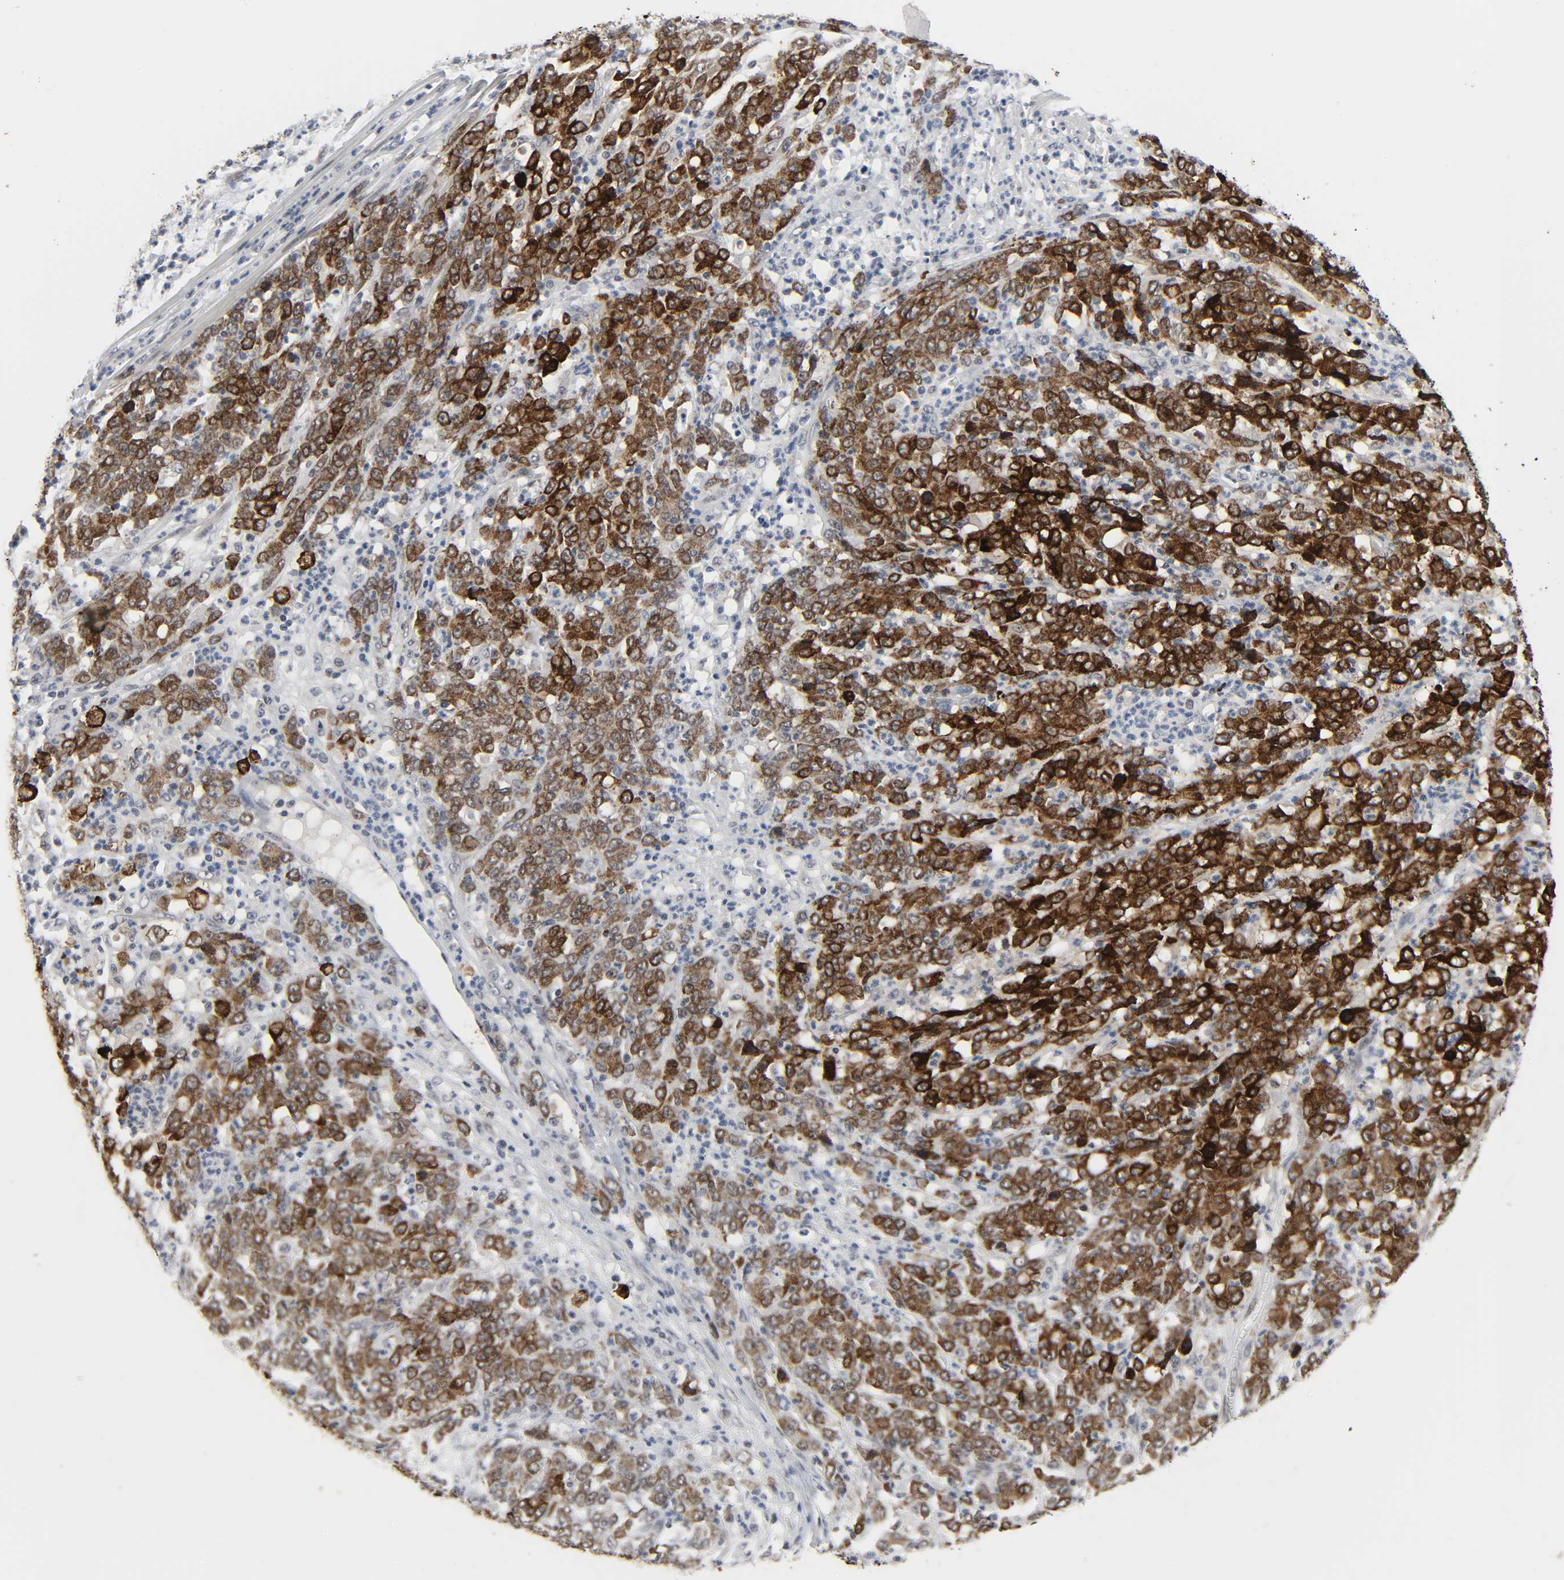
{"staining": {"intensity": "strong", "quantity": ">75%", "location": "cytoplasmic/membranous"}, "tissue": "stomach cancer", "cell_type": "Tumor cells", "image_type": "cancer", "snomed": [{"axis": "morphology", "description": "Adenocarcinoma, NOS"}, {"axis": "topography", "description": "Stomach, lower"}], "caption": "Immunohistochemical staining of stomach cancer (adenocarcinoma) demonstrates strong cytoplasmic/membranous protein staining in approximately >75% of tumor cells. (Stains: DAB in brown, nuclei in blue, Microscopy: brightfield microscopy at high magnification).", "gene": "MUC1", "patient": {"sex": "female", "age": 71}}